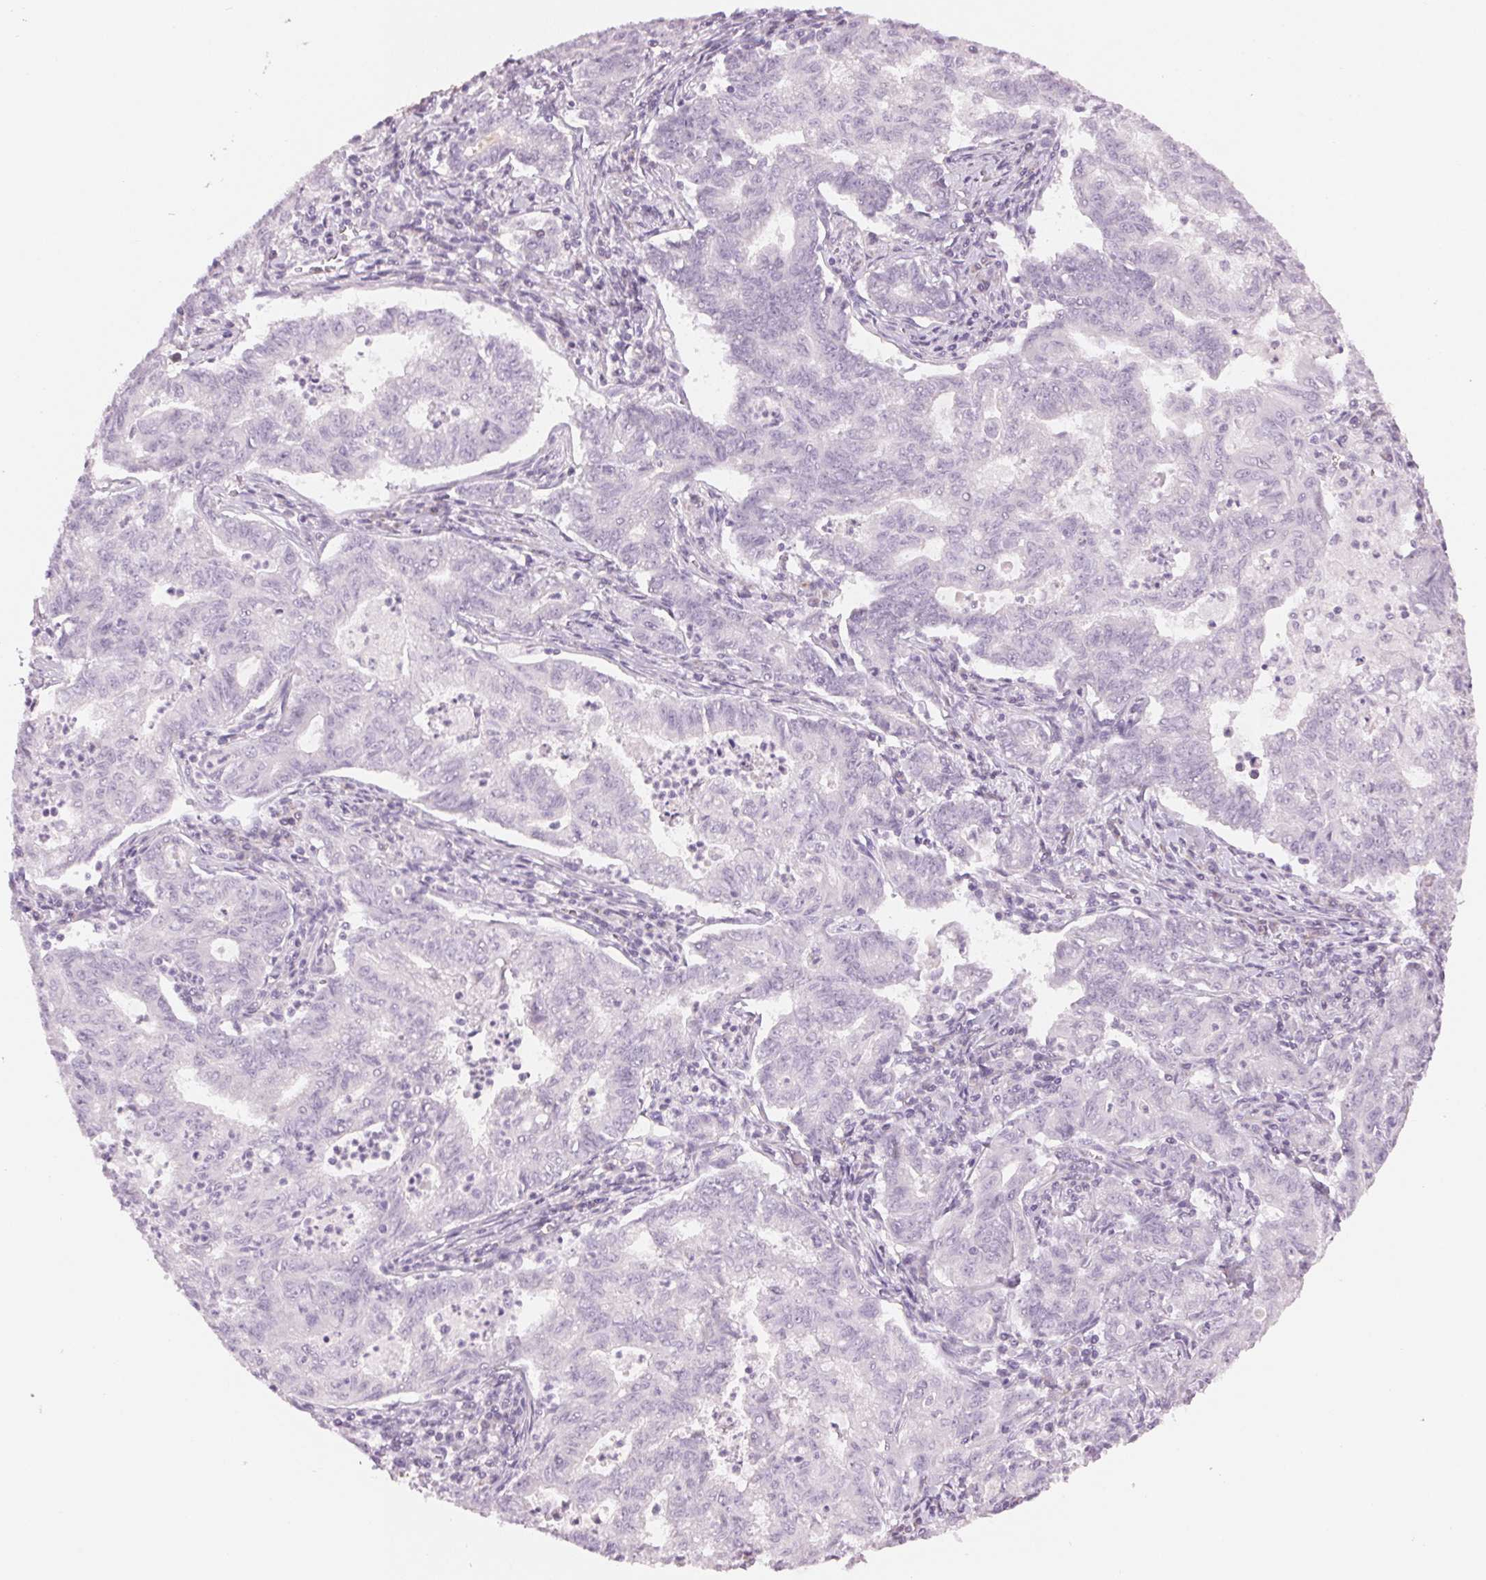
{"staining": {"intensity": "negative", "quantity": "none", "location": "none"}, "tissue": "stomach cancer", "cell_type": "Tumor cells", "image_type": "cancer", "snomed": [{"axis": "morphology", "description": "Adenocarcinoma, NOS"}, {"axis": "topography", "description": "Stomach, upper"}], "caption": "Human stomach cancer stained for a protein using immunohistochemistry displays no expression in tumor cells.", "gene": "HOXB13", "patient": {"sex": "female", "age": 79}}